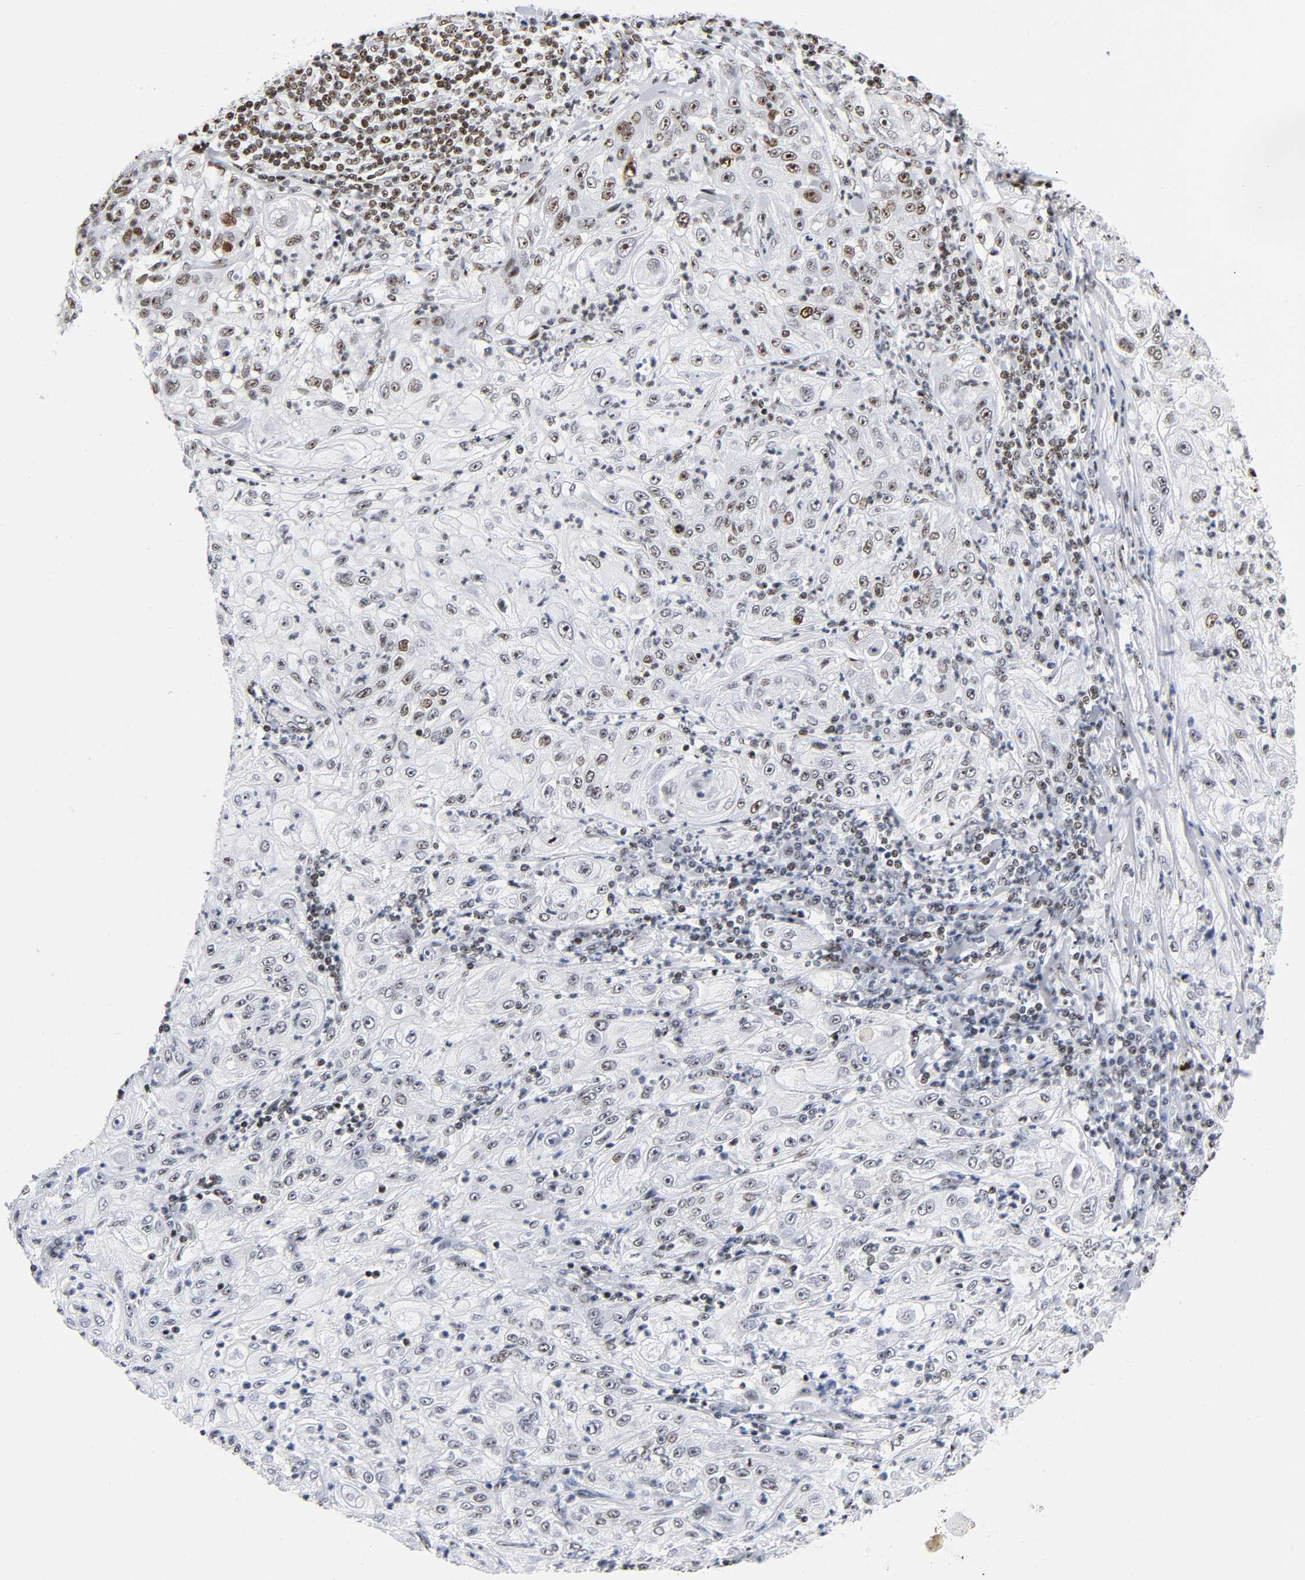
{"staining": {"intensity": "strong", "quantity": "25%-75%", "location": "nuclear"}, "tissue": "lung cancer", "cell_type": "Tumor cells", "image_type": "cancer", "snomed": [{"axis": "morphology", "description": "Inflammation, NOS"}, {"axis": "morphology", "description": "Squamous cell carcinoma, NOS"}, {"axis": "topography", "description": "Lymph node"}, {"axis": "topography", "description": "Soft tissue"}, {"axis": "topography", "description": "Lung"}], "caption": "IHC (DAB (3,3'-diaminobenzidine)) staining of lung squamous cell carcinoma shows strong nuclear protein positivity in approximately 25%-75% of tumor cells.", "gene": "UBTF", "patient": {"sex": "male", "age": 66}}